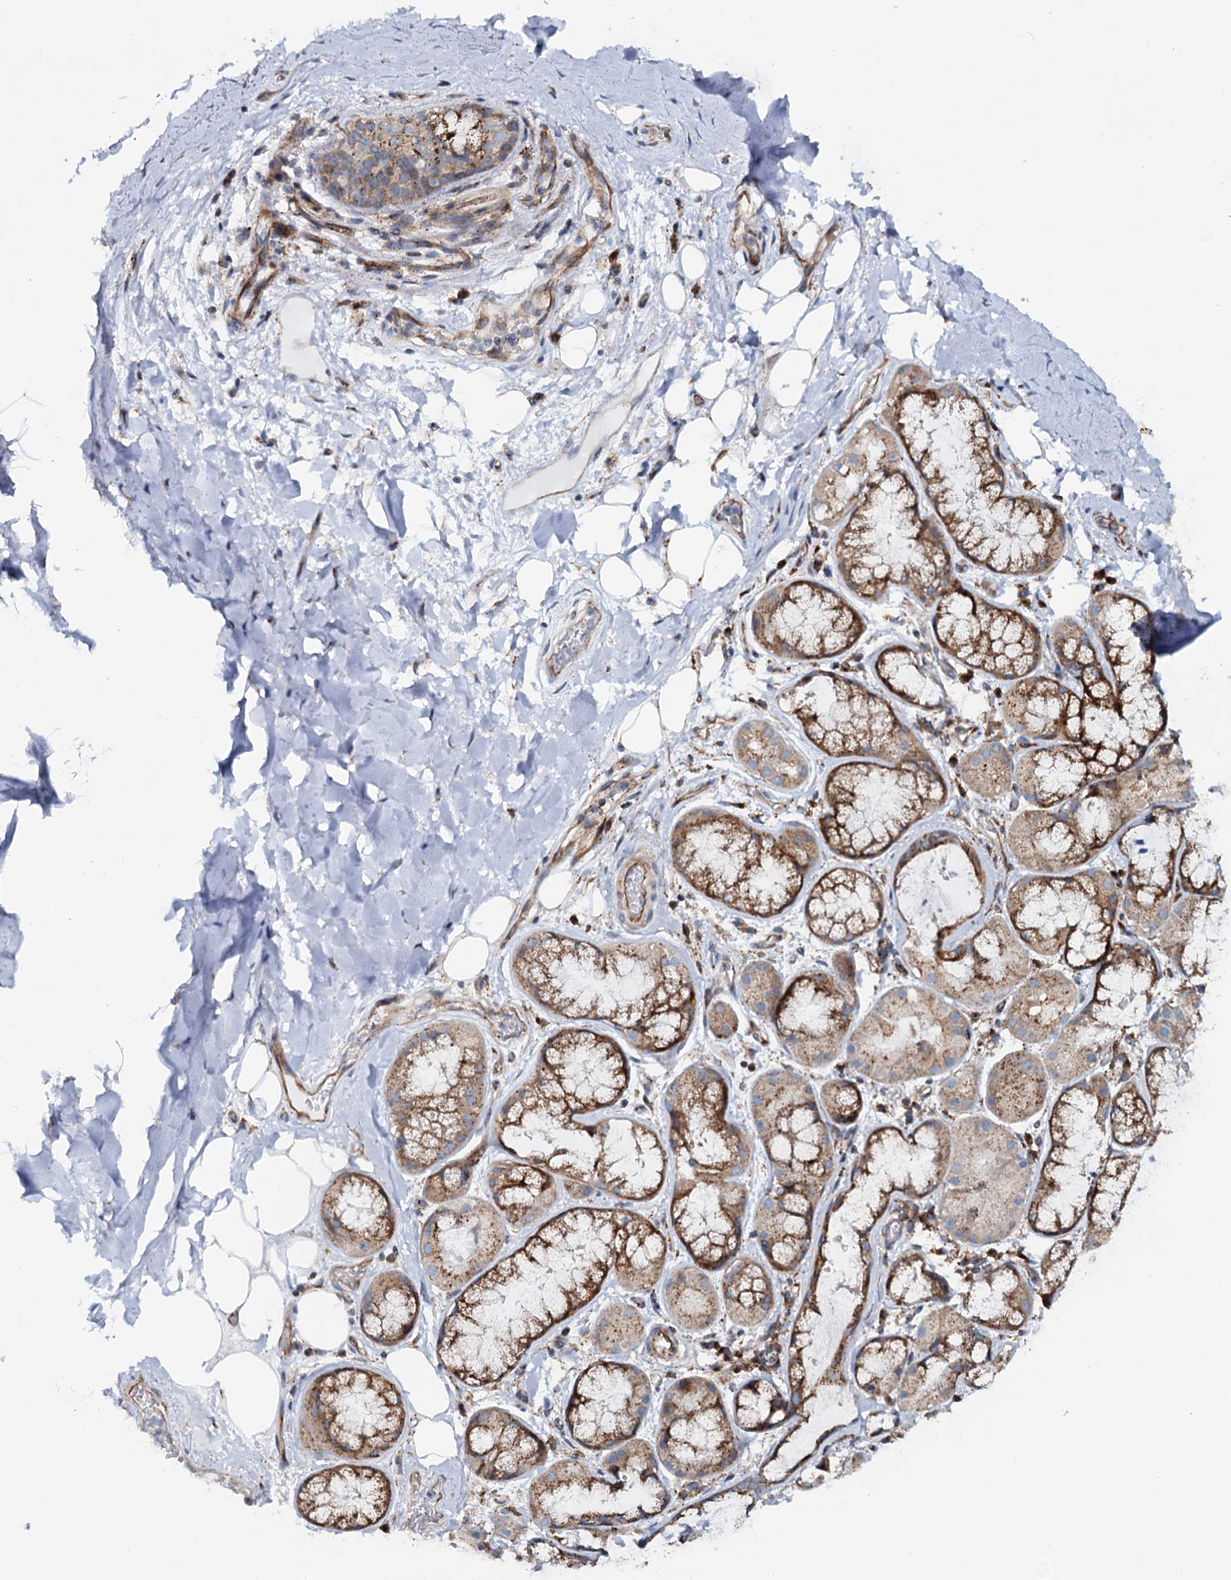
{"staining": {"intensity": "weak", "quantity": "<25%", "location": "cytoplasmic/membranous"}, "tissue": "adipose tissue", "cell_type": "Adipocytes", "image_type": "normal", "snomed": [{"axis": "morphology", "description": "Normal tissue, NOS"}, {"axis": "topography", "description": "Lymph node"}, {"axis": "topography", "description": "Cartilage tissue"}, {"axis": "topography", "description": "Bronchus"}], "caption": "Immunohistochemical staining of unremarkable human adipose tissue reveals no significant staining in adipocytes.", "gene": "PSEN1", "patient": {"sex": "male", "age": 63}}